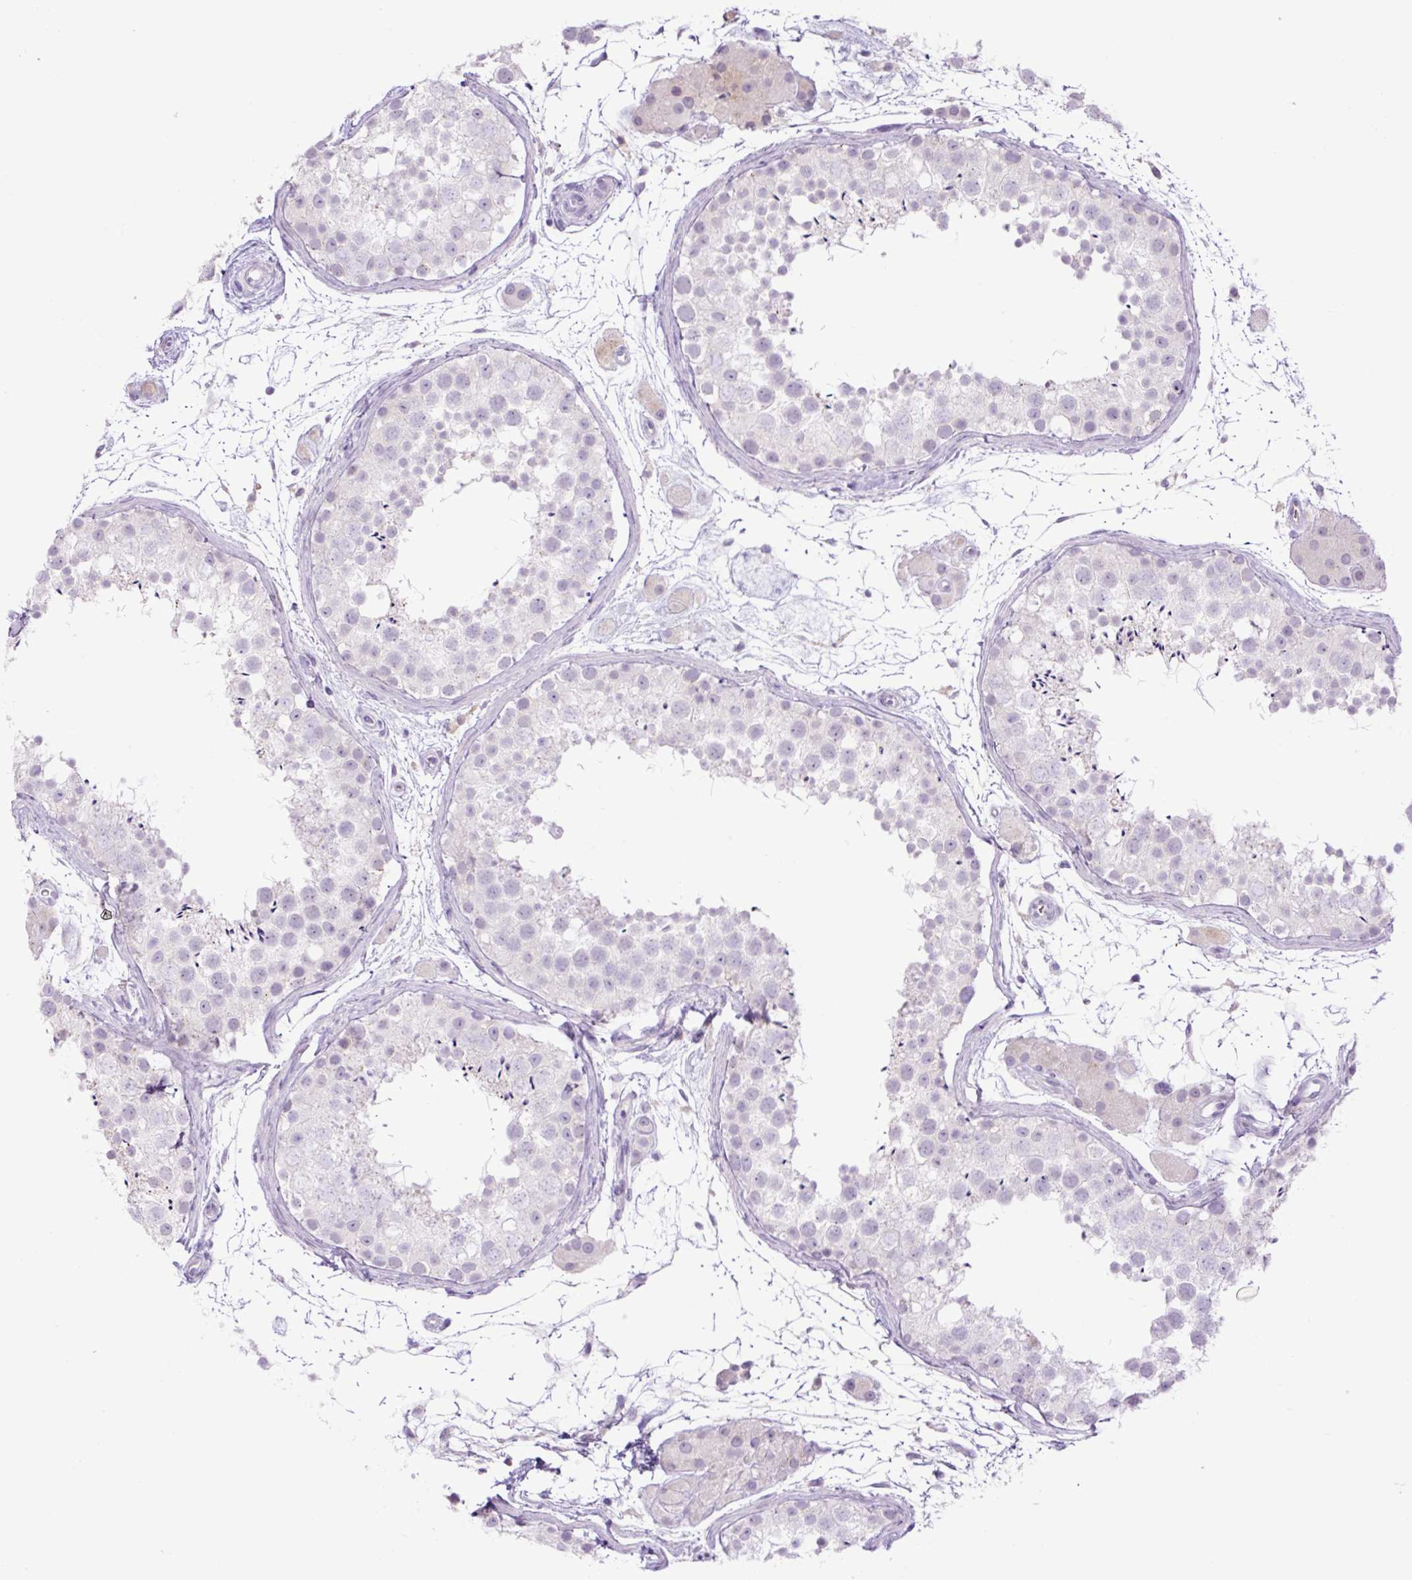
{"staining": {"intensity": "negative", "quantity": "none", "location": "none"}, "tissue": "testis", "cell_type": "Cells in seminiferous ducts", "image_type": "normal", "snomed": [{"axis": "morphology", "description": "Normal tissue, NOS"}, {"axis": "topography", "description": "Testis"}], "caption": "Immunohistochemistry photomicrograph of unremarkable human testis stained for a protein (brown), which exhibits no expression in cells in seminiferous ducts.", "gene": "MFSD3", "patient": {"sex": "male", "age": 41}}